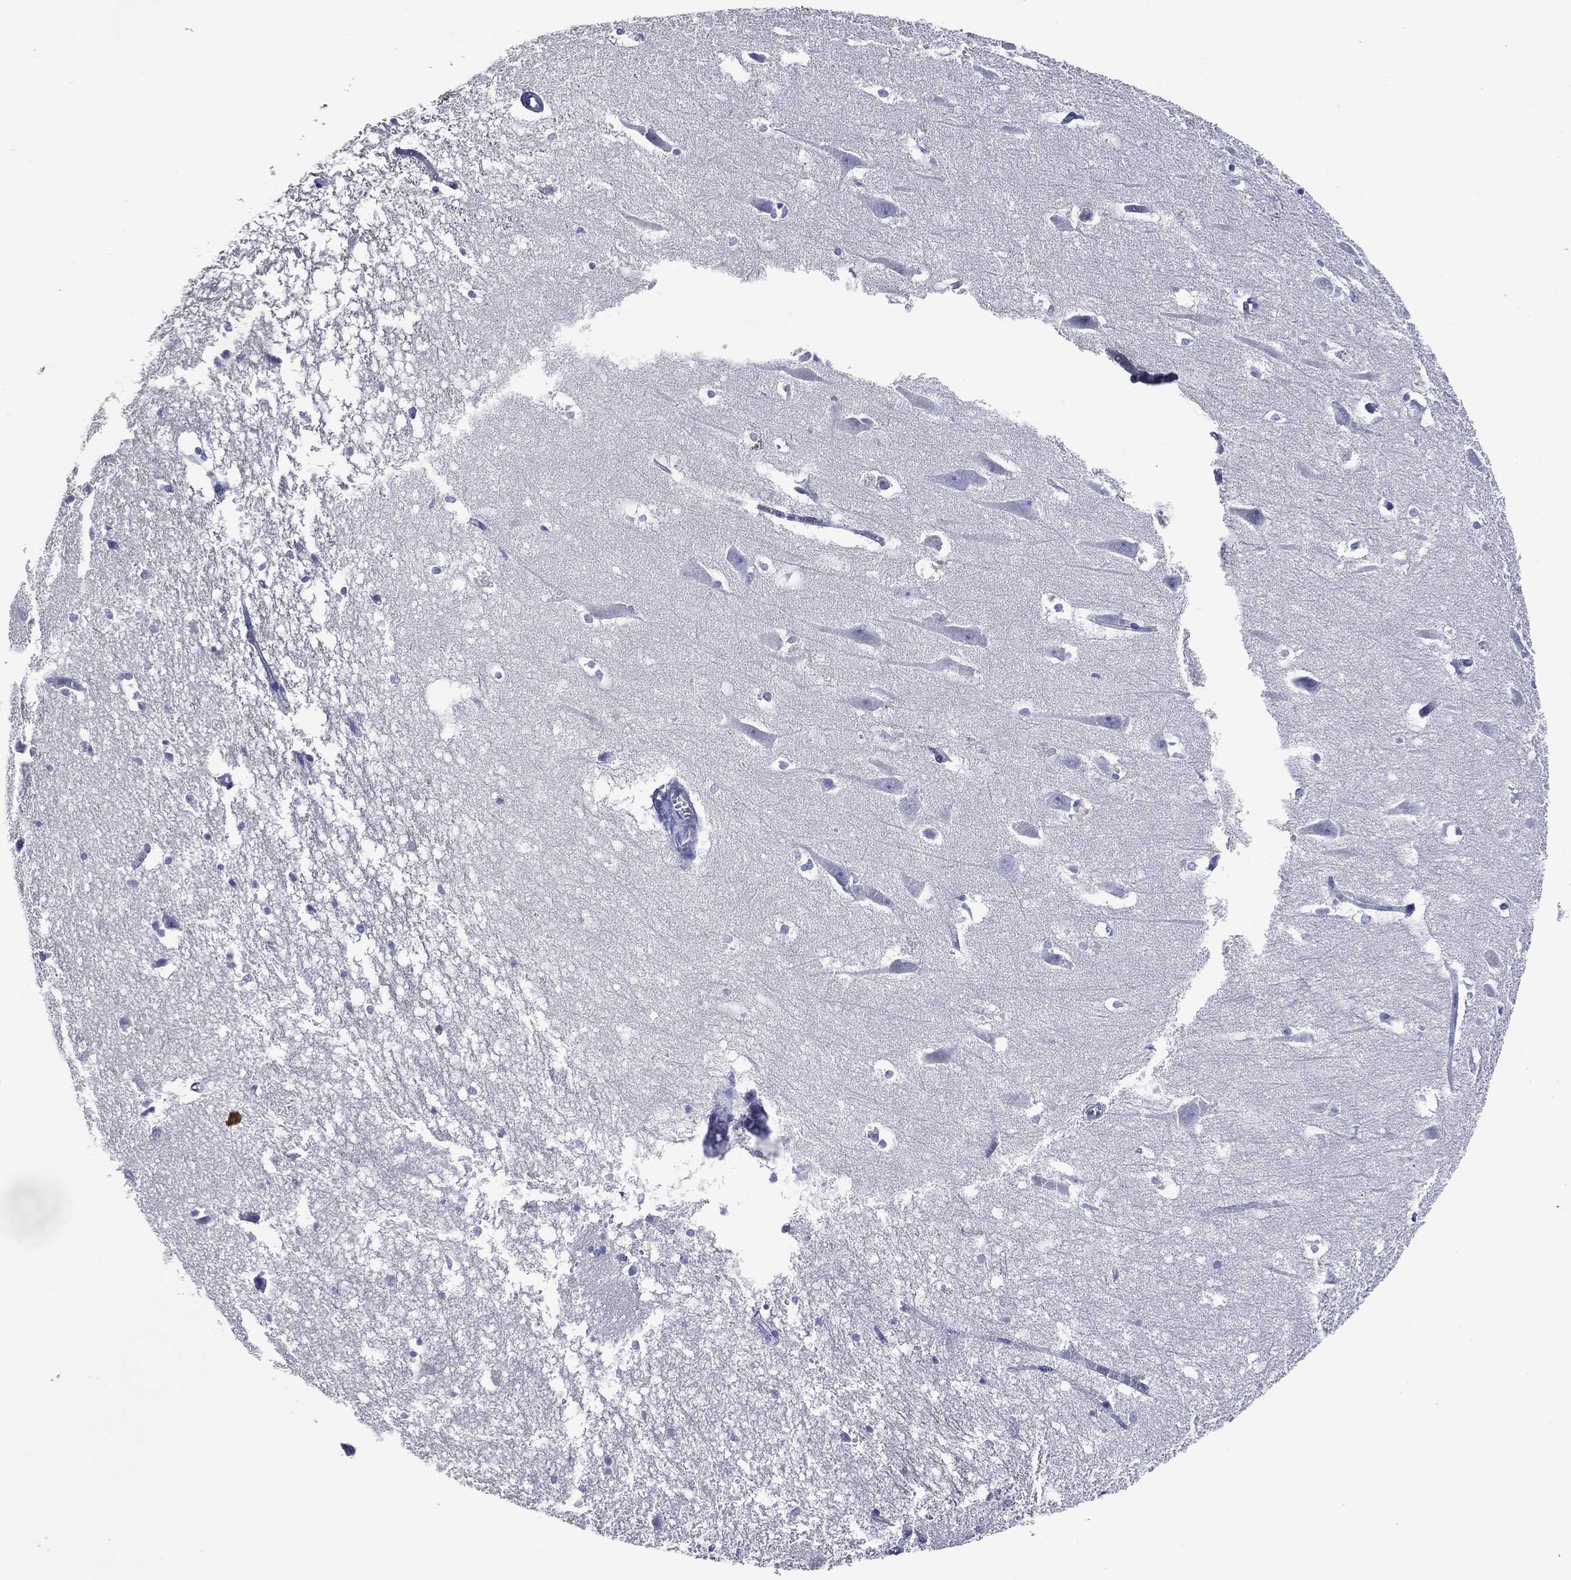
{"staining": {"intensity": "negative", "quantity": "none", "location": "none"}, "tissue": "hippocampus", "cell_type": "Glial cells", "image_type": "normal", "snomed": [{"axis": "morphology", "description": "Normal tissue, NOS"}, {"axis": "topography", "description": "Lateral ventricle wall"}, {"axis": "topography", "description": "Hippocampus"}], "caption": "IHC micrograph of normal human hippocampus stained for a protein (brown), which reveals no expression in glial cells.", "gene": "DNAH6", "patient": {"sex": "female", "age": 63}}